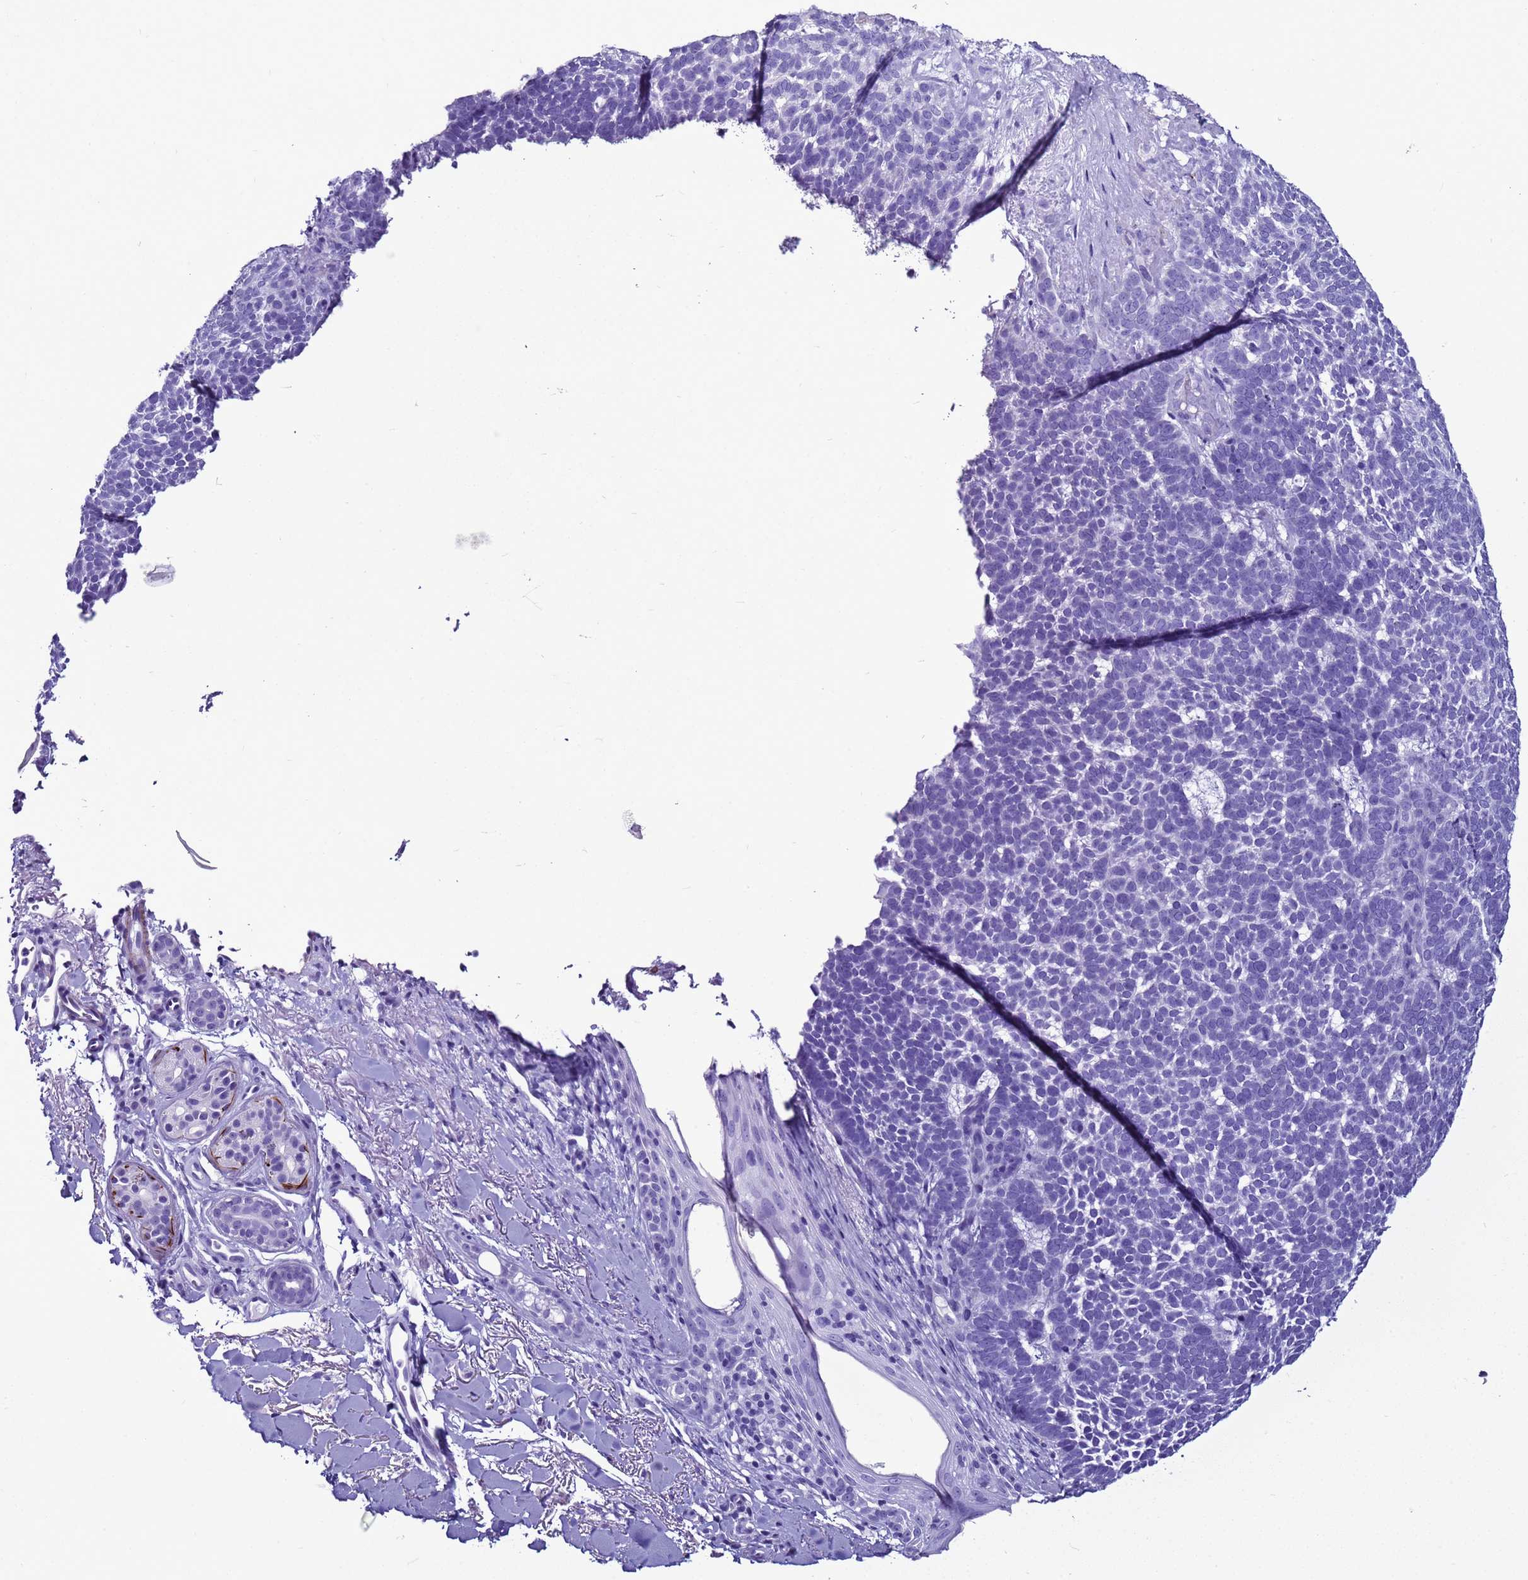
{"staining": {"intensity": "negative", "quantity": "none", "location": "none"}, "tissue": "skin cancer", "cell_type": "Tumor cells", "image_type": "cancer", "snomed": [{"axis": "morphology", "description": "Basal cell carcinoma"}, {"axis": "topography", "description": "Skin"}], "caption": "Skin basal cell carcinoma stained for a protein using IHC displays no positivity tumor cells.", "gene": "LCMT1", "patient": {"sex": "female", "age": 77}}